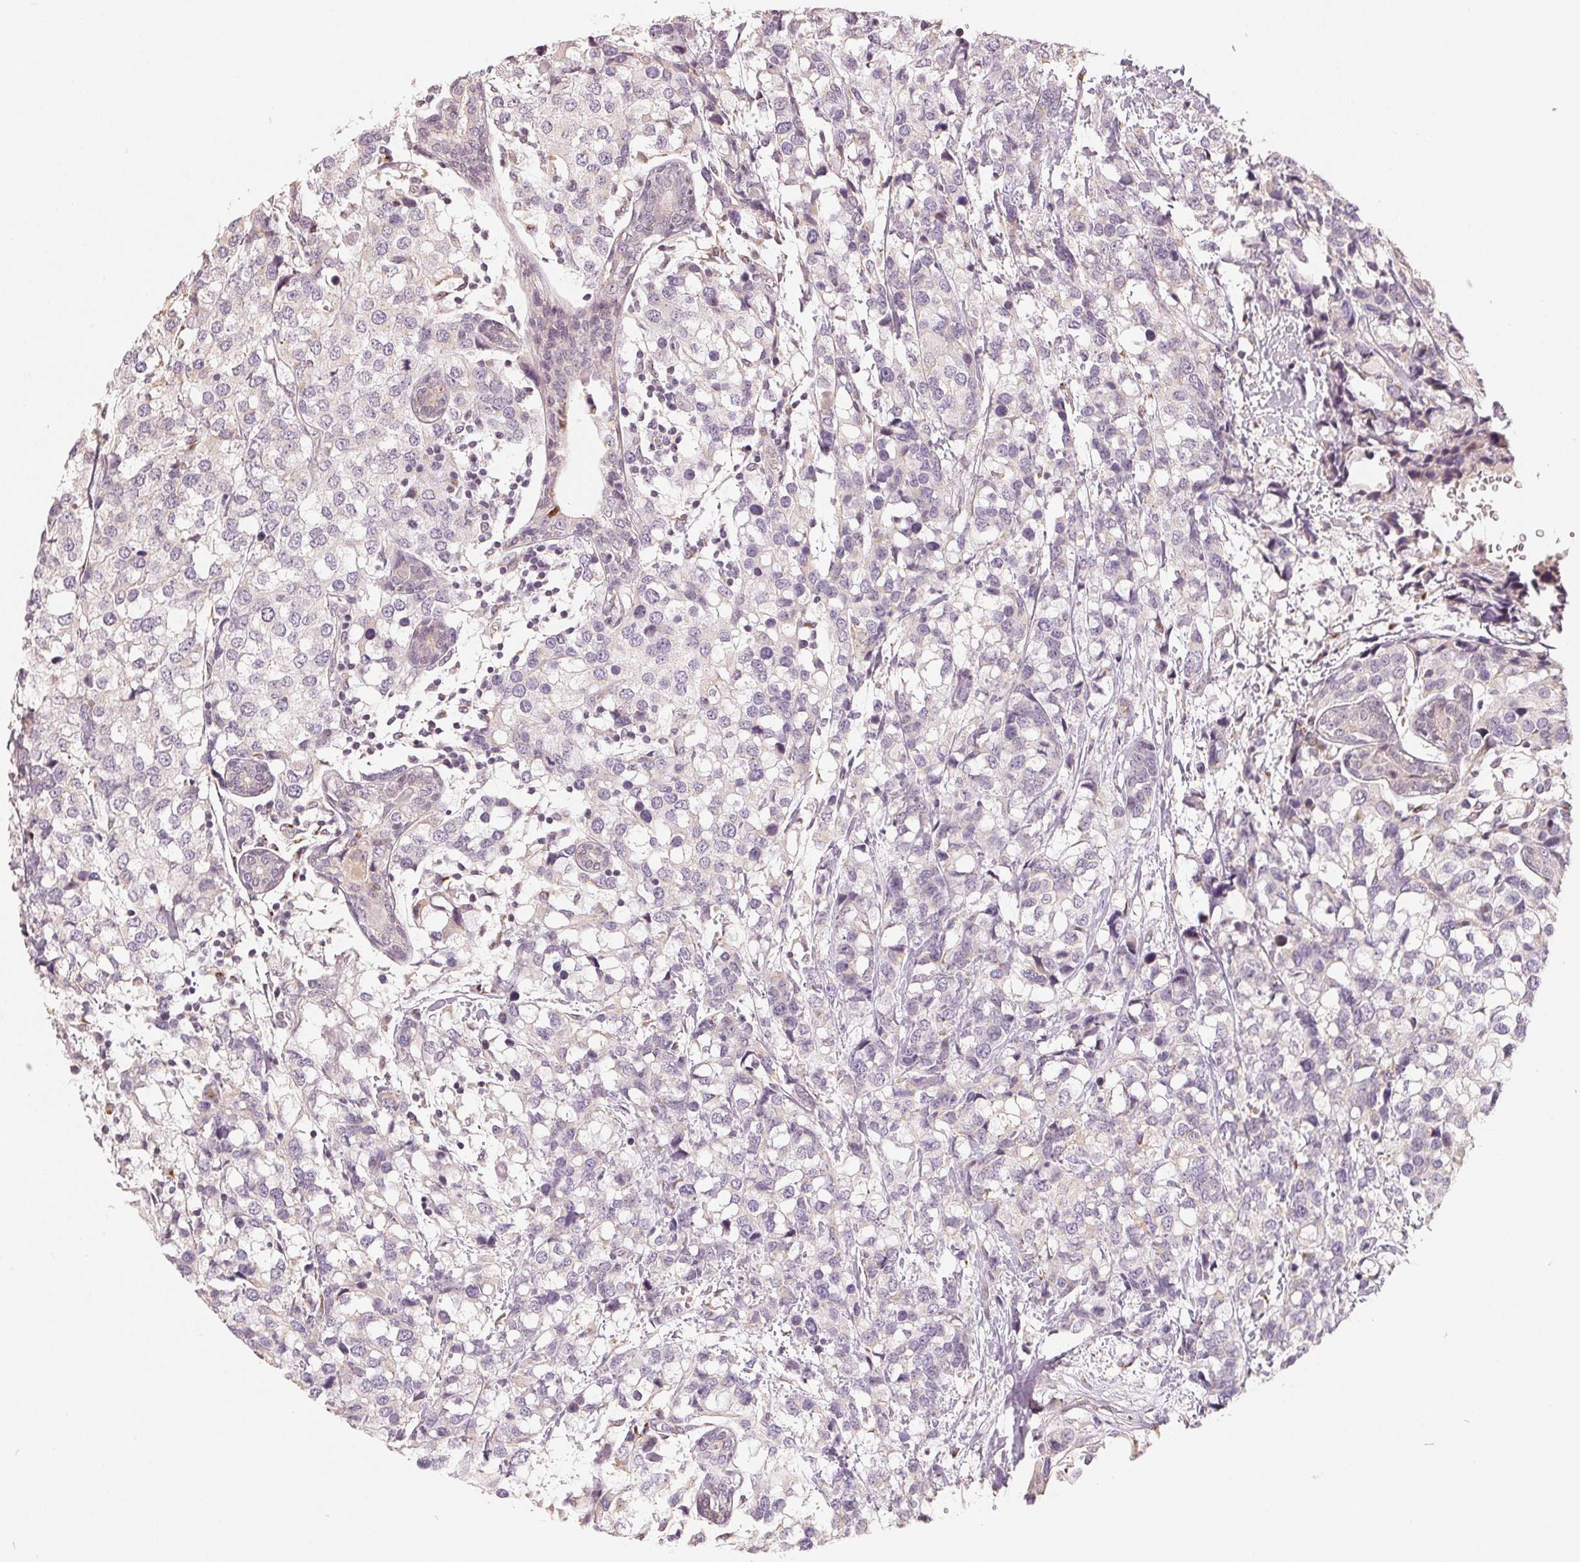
{"staining": {"intensity": "negative", "quantity": "none", "location": "none"}, "tissue": "breast cancer", "cell_type": "Tumor cells", "image_type": "cancer", "snomed": [{"axis": "morphology", "description": "Lobular carcinoma"}, {"axis": "topography", "description": "Breast"}], "caption": "High magnification brightfield microscopy of lobular carcinoma (breast) stained with DAB (3,3'-diaminobenzidine) (brown) and counterstained with hematoxylin (blue): tumor cells show no significant positivity.", "gene": "TMSB15B", "patient": {"sex": "female", "age": 59}}